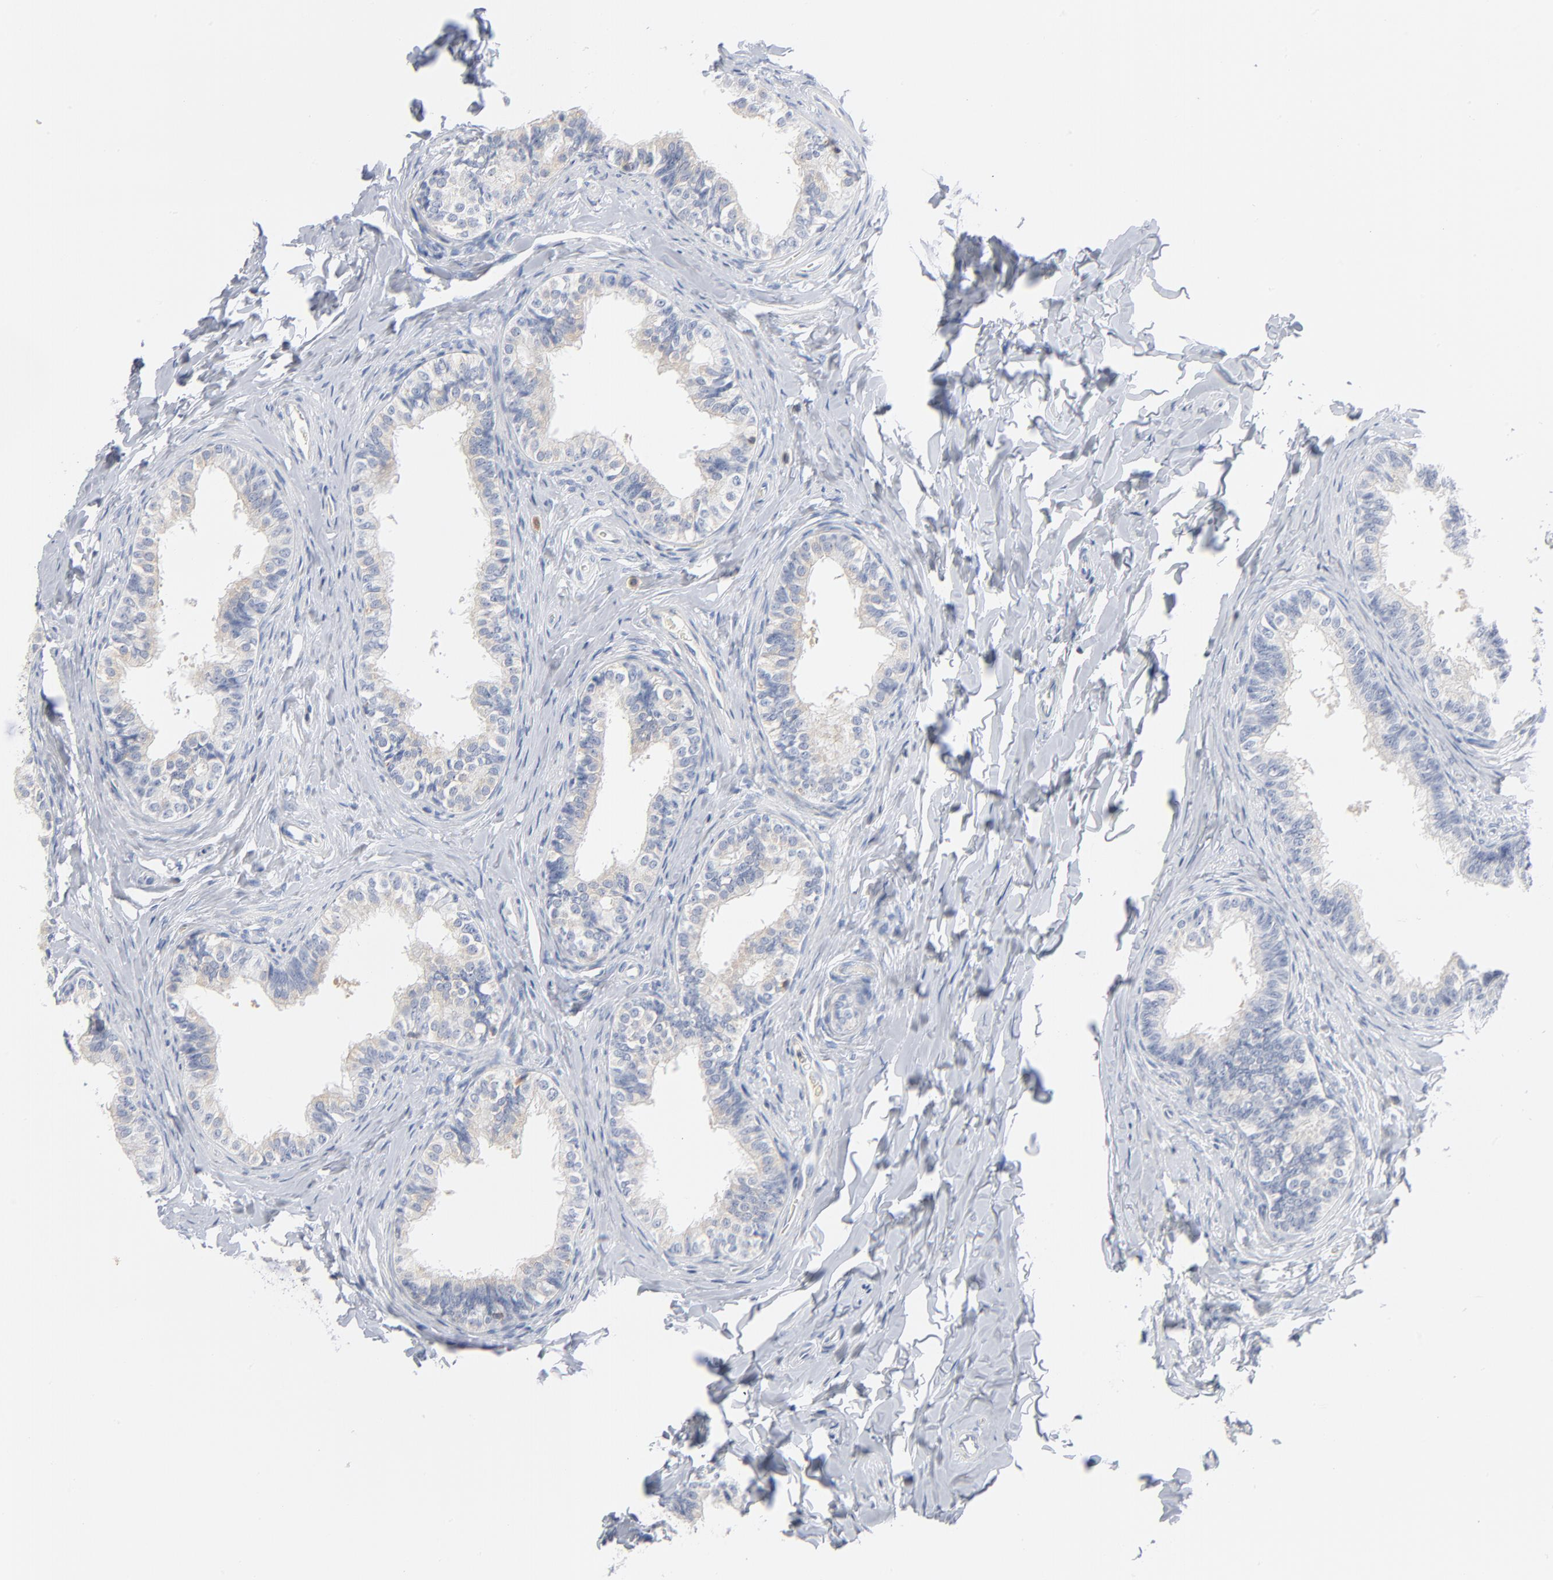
{"staining": {"intensity": "negative", "quantity": "none", "location": "none"}, "tissue": "epididymis", "cell_type": "Glandular cells", "image_type": "normal", "snomed": [{"axis": "morphology", "description": "Normal tissue, NOS"}, {"axis": "topography", "description": "Soft tissue"}, {"axis": "topography", "description": "Epididymis"}], "caption": "Immunohistochemistry (IHC) histopathology image of normal epididymis stained for a protein (brown), which demonstrates no expression in glandular cells. The staining is performed using DAB brown chromogen with nuclei counter-stained in using hematoxylin.", "gene": "PTK2B", "patient": {"sex": "male", "age": 26}}